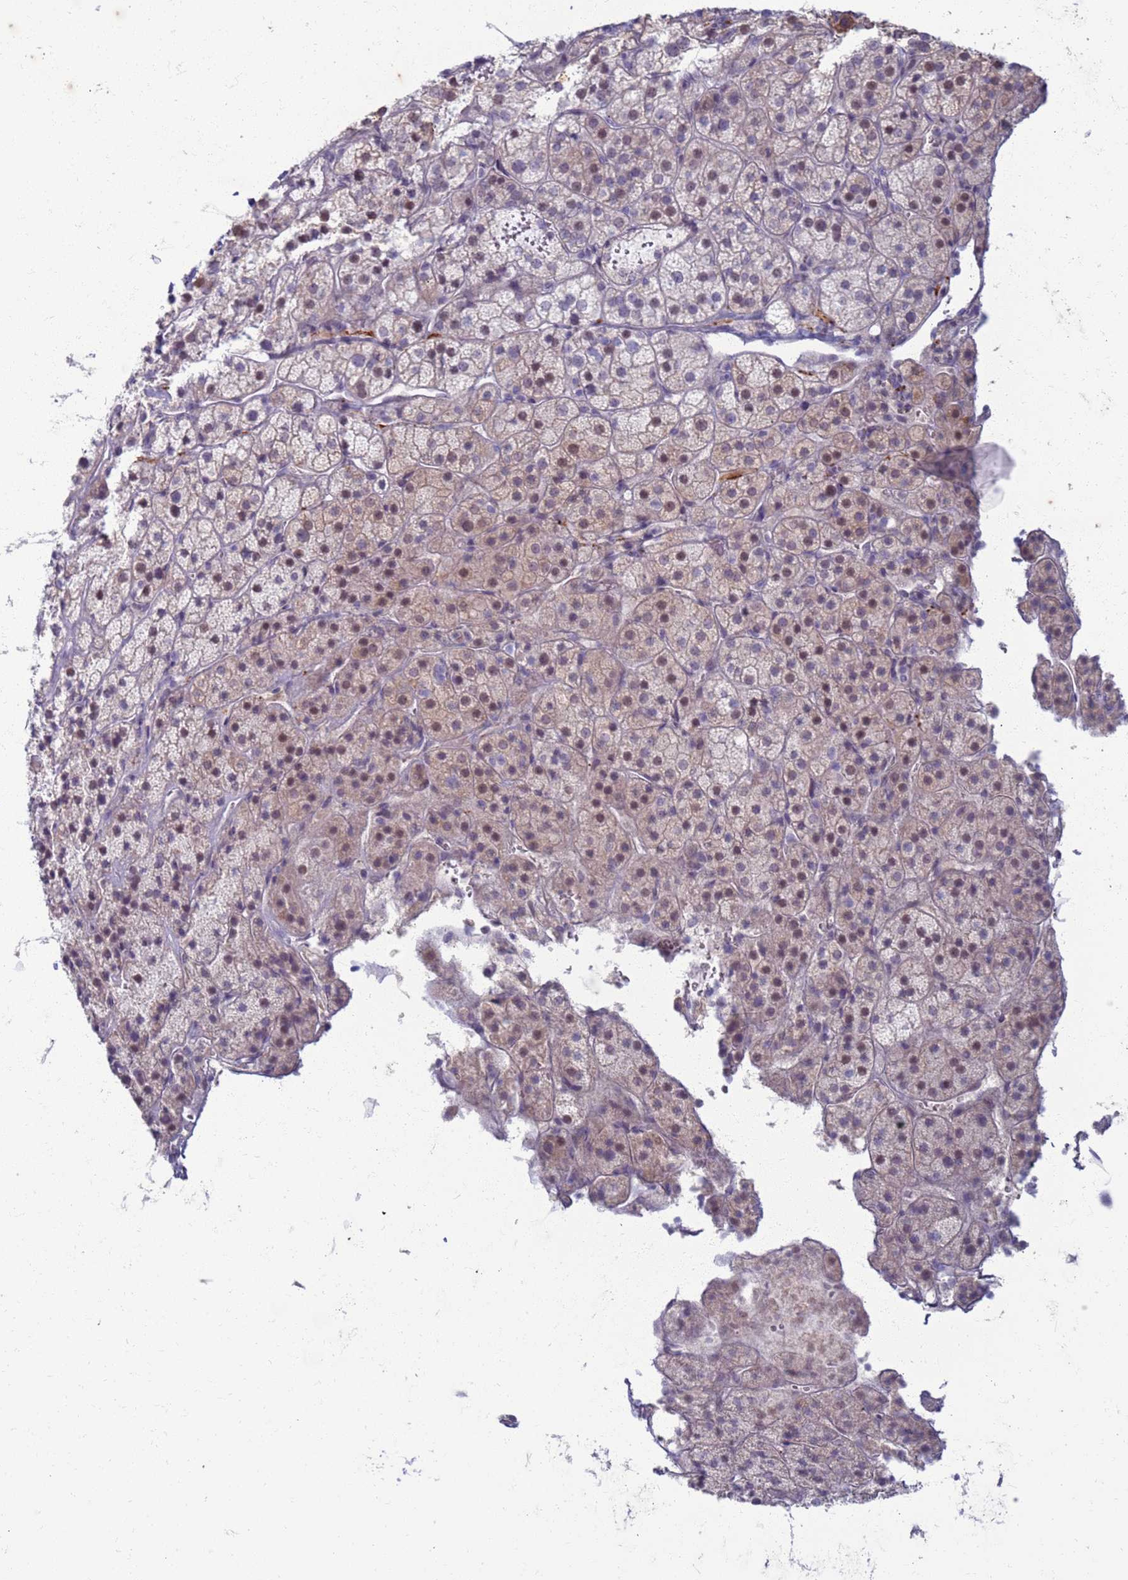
{"staining": {"intensity": "weak", "quantity": "25%-75%", "location": "nuclear"}, "tissue": "adrenal gland", "cell_type": "Glandular cells", "image_type": "normal", "snomed": [{"axis": "morphology", "description": "Normal tissue, NOS"}, {"axis": "topography", "description": "Adrenal gland"}], "caption": "The micrograph exhibits immunohistochemical staining of unremarkable adrenal gland. There is weak nuclear expression is present in approximately 25%-75% of glandular cells. (DAB = brown stain, brightfield microscopy at high magnification).", "gene": "CLCA2", "patient": {"sex": "female", "age": 70}}